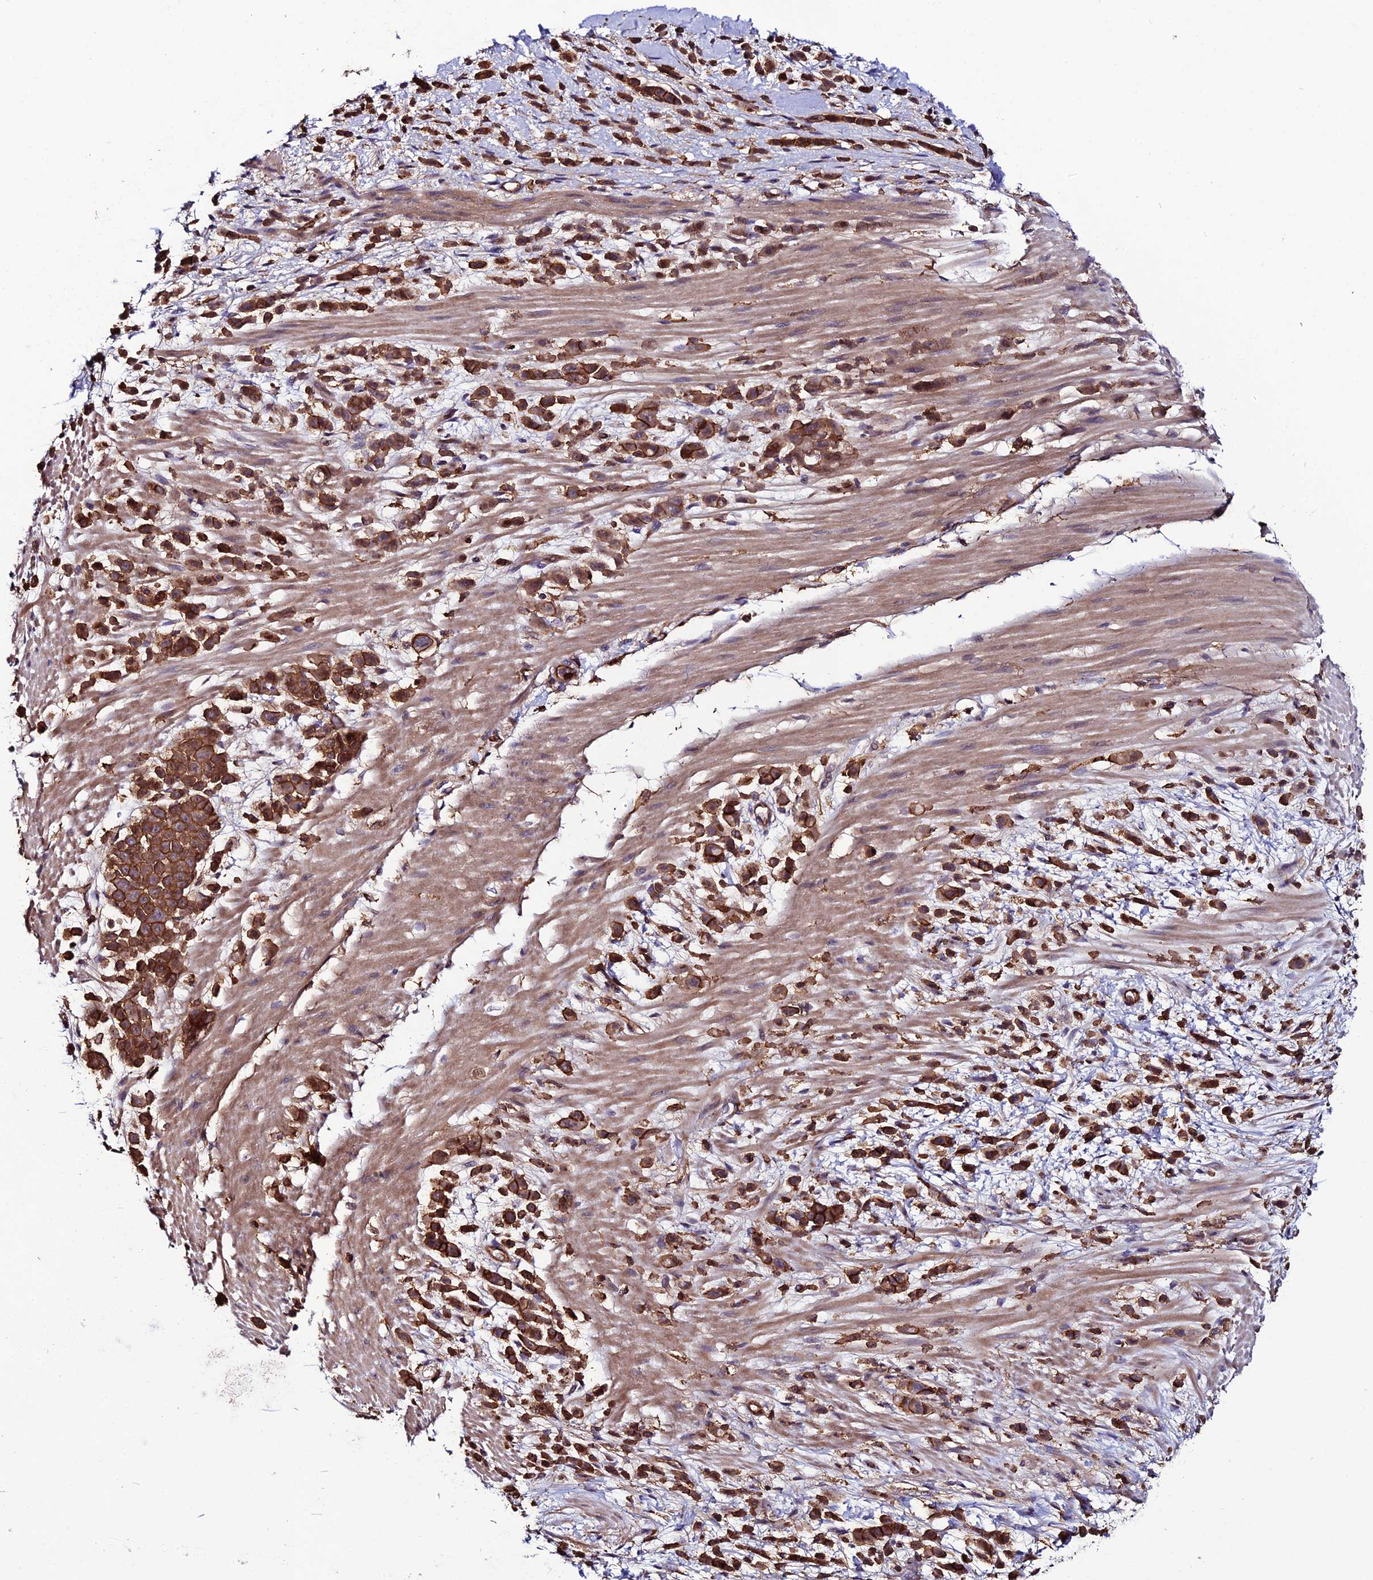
{"staining": {"intensity": "strong", "quantity": ">75%", "location": "cytoplasmic/membranous"}, "tissue": "pancreatic cancer", "cell_type": "Tumor cells", "image_type": "cancer", "snomed": [{"axis": "morphology", "description": "Normal tissue, NOS"}, {"axis": "morphology", "description": "Adenocarcinoma, NOS"}, {"axis": "topography", "description": "Pancreas"}], "caption": "Brown immunohistochemical staining in pancreatic adenocarcinoma shows strong cytoplasmic/membranous staining in about >75% of tumor cells.", "gene": "USP17L15", "patient": {"sex": "female", "age": 64}}